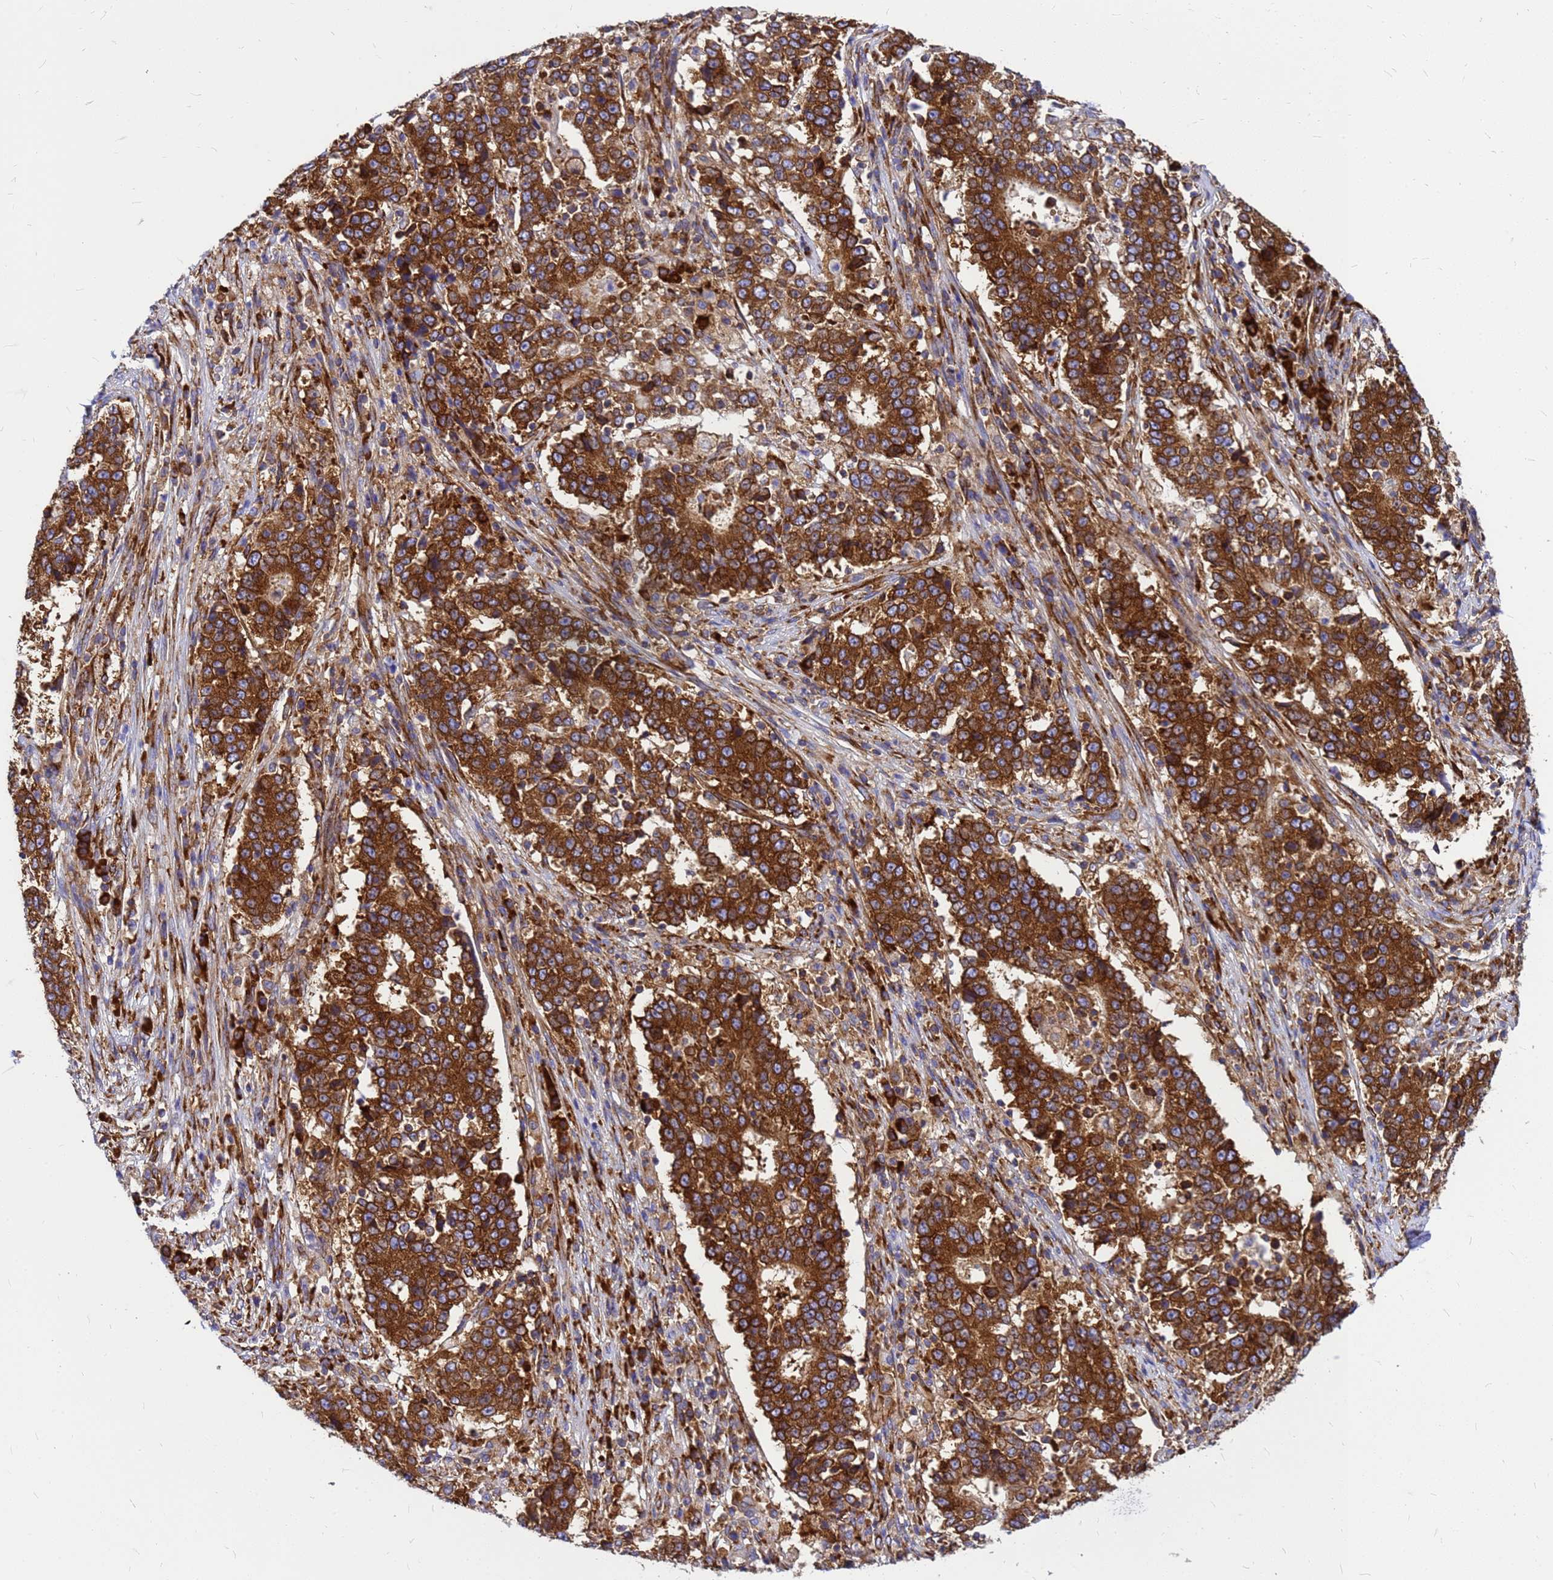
{"staining": {"intensity": "strong", "quantity": ">75%", "location": "cytoplasmic/membranous"}, "tissue": "stomach cancer", "cell_type": "Tumor cells", "image_type": "cancer", "snomed": [{"axis": "morphology", "description": "Adenocarcinoma, NOS"}, {"axis": "topography", "description": "Stomach"}], "caption": "DAB (3,3'-diaminobenzidine) immunohistochemical staining of adenocarcinoma (stomach) reveals strong cytoplasmic/membranous protein expression in about >75% of tumor cells.", "gene": "EEF1D", "patient": {"sex": "male", "age": 59}}